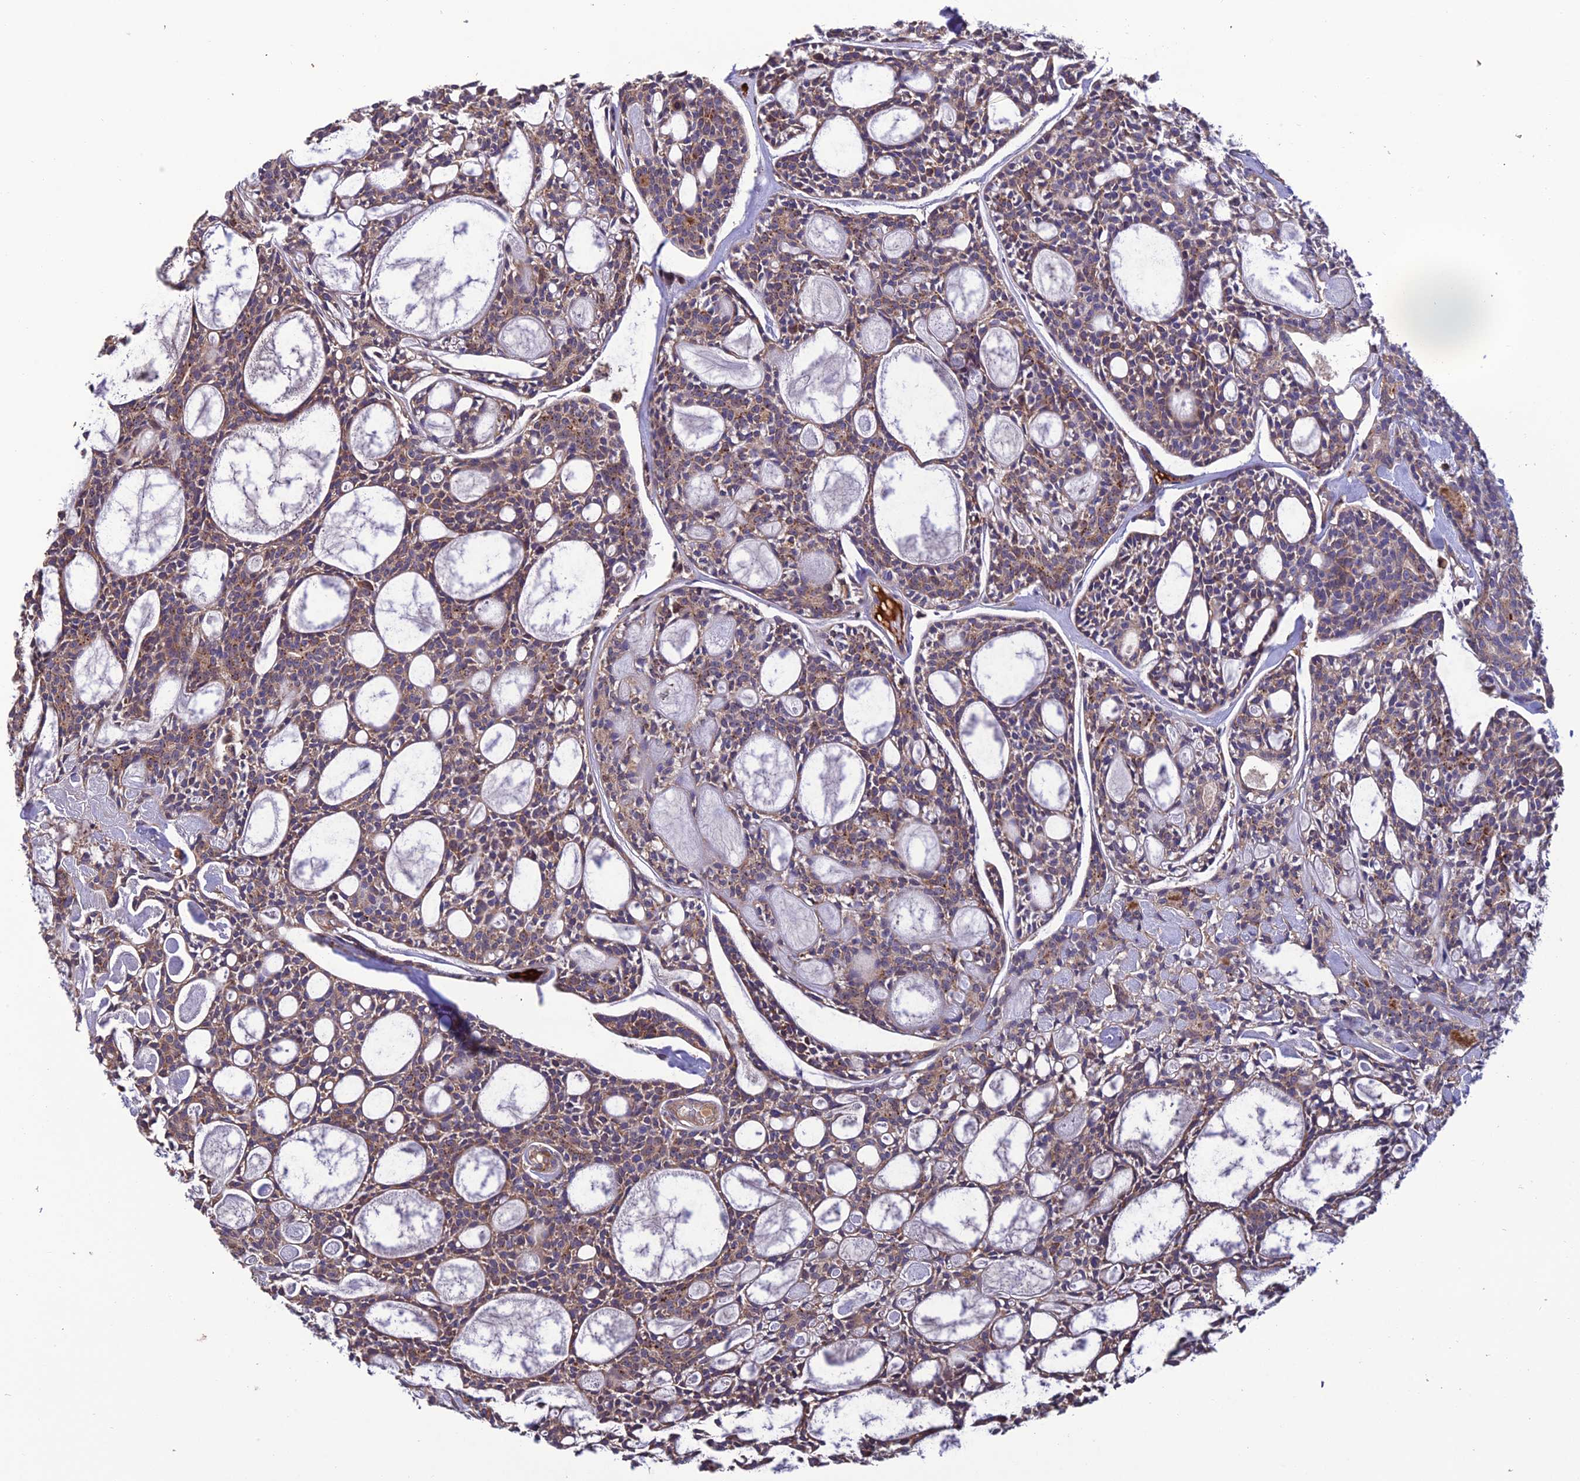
{"staining": {"intensity": "moderate", "quantity": ">75%", "location": "cytoplasmic/membranous"}, "tissue": "head and neck cancer", "cell_type": "Tumor cells", "image_type": "cancer", "snomed": [{"axis": "morphology", "description": "Adenocarcinoma, NOS"}, {"axis": "topography", "description": "Salivary gland"}, {"axis": "topography", "description": "Head-Neck"}], "caption": "DAB (3,3'-diaminobenzidine) immunohistochemical staining of human head and neck cancer shows moderate cytoplasmic/membranous protein staining in approximately >75% of tumor cells.", "gene": "MIOS", "patient": {"sex": "male", "age": 55}}